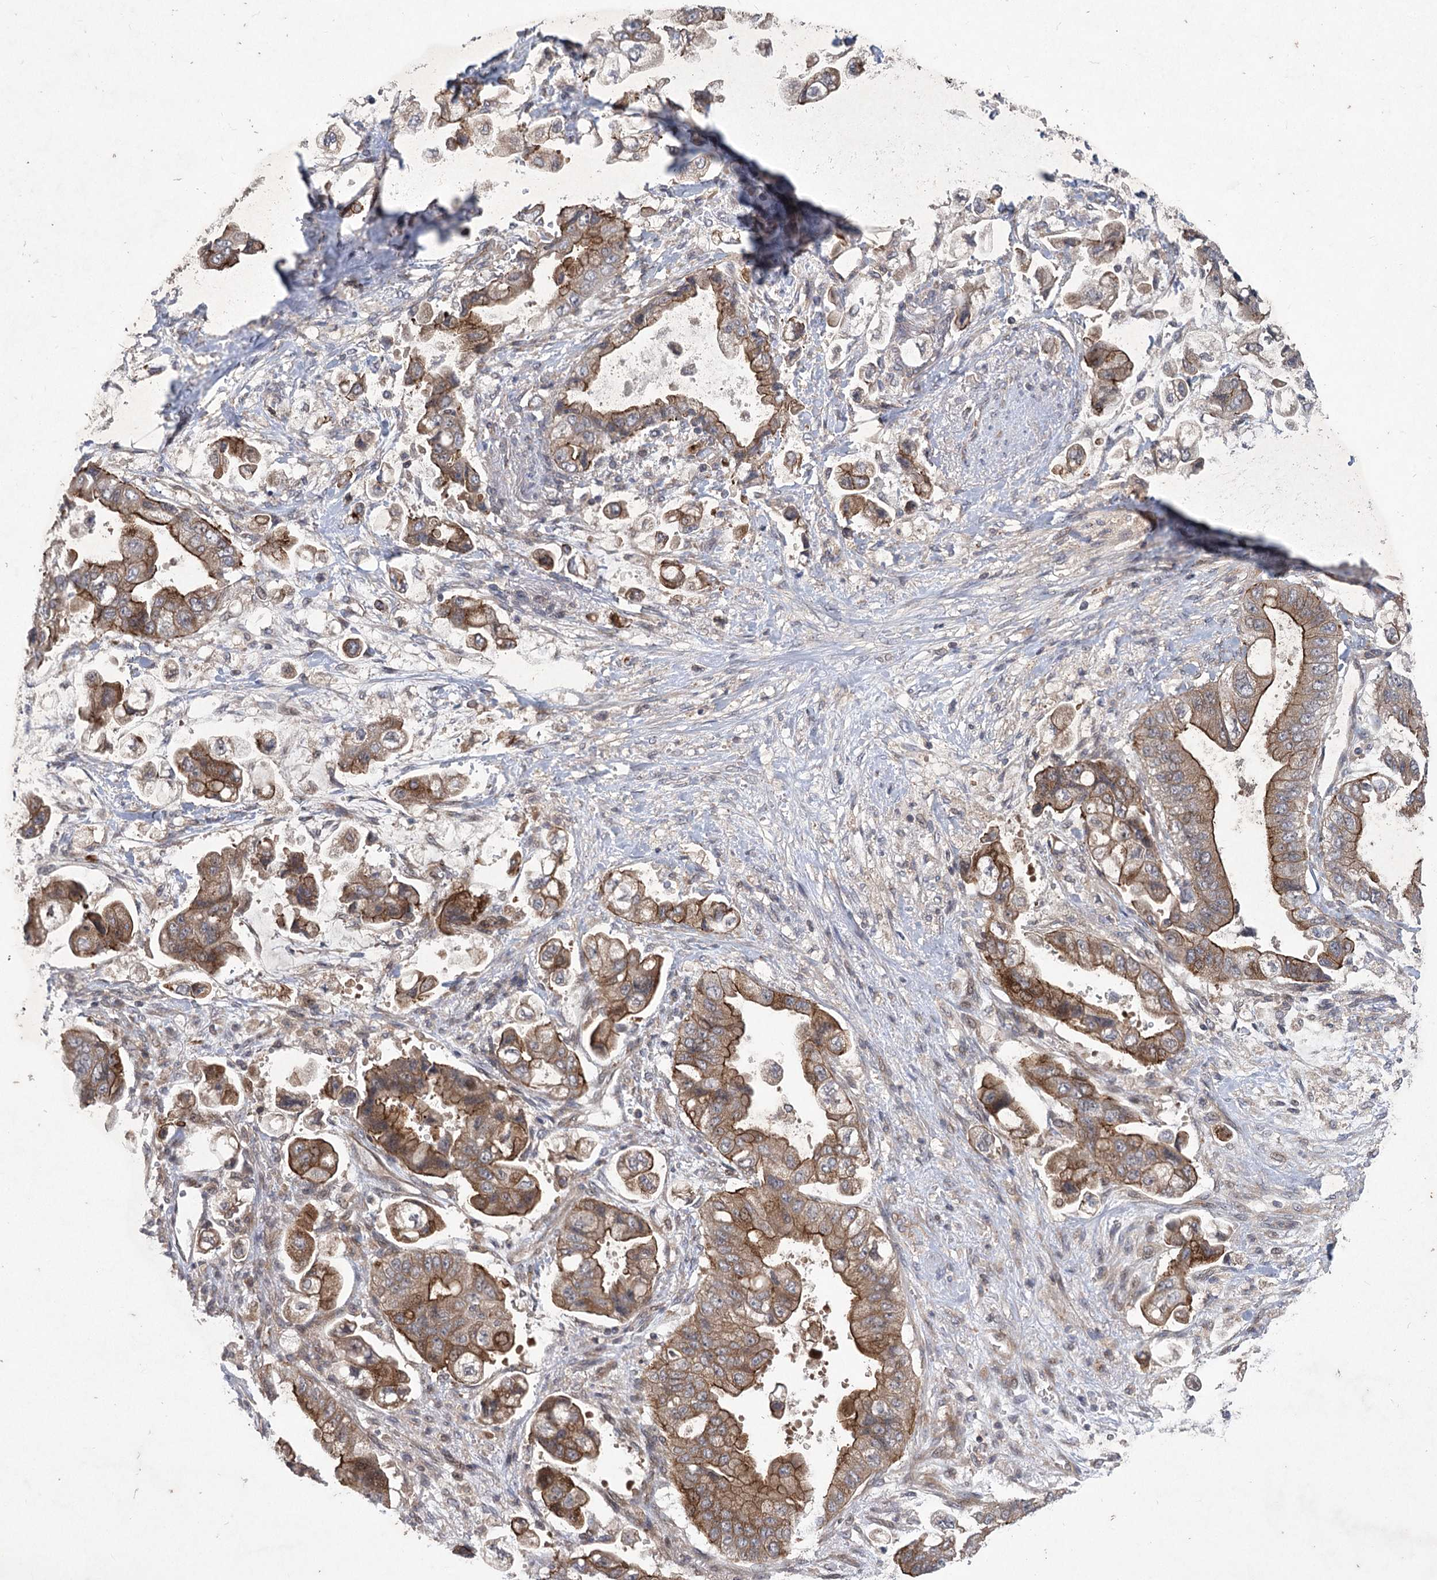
{"staining": {"intensity": "moderate", "quantity": ">75%", "location": "cytoplasmic/membranous"}, "tissue": "stomach cancer", "cell_type": "Tumor cells", "image_type": "cancer", "snomed": [{"axis": "morphology", "description": "Adenocarcinoma, NOS"}, {"axis": "topography", "description": "Stomach"}], "caption": "Immunohistochemical staining of human stomach adenocarcinoma shows medium levels of moderate cytoplasmic/membranous staining in approximately >75% of tumor cells.", "gene": "METTL24", "patient": {"sex": "male", "age": 62}}